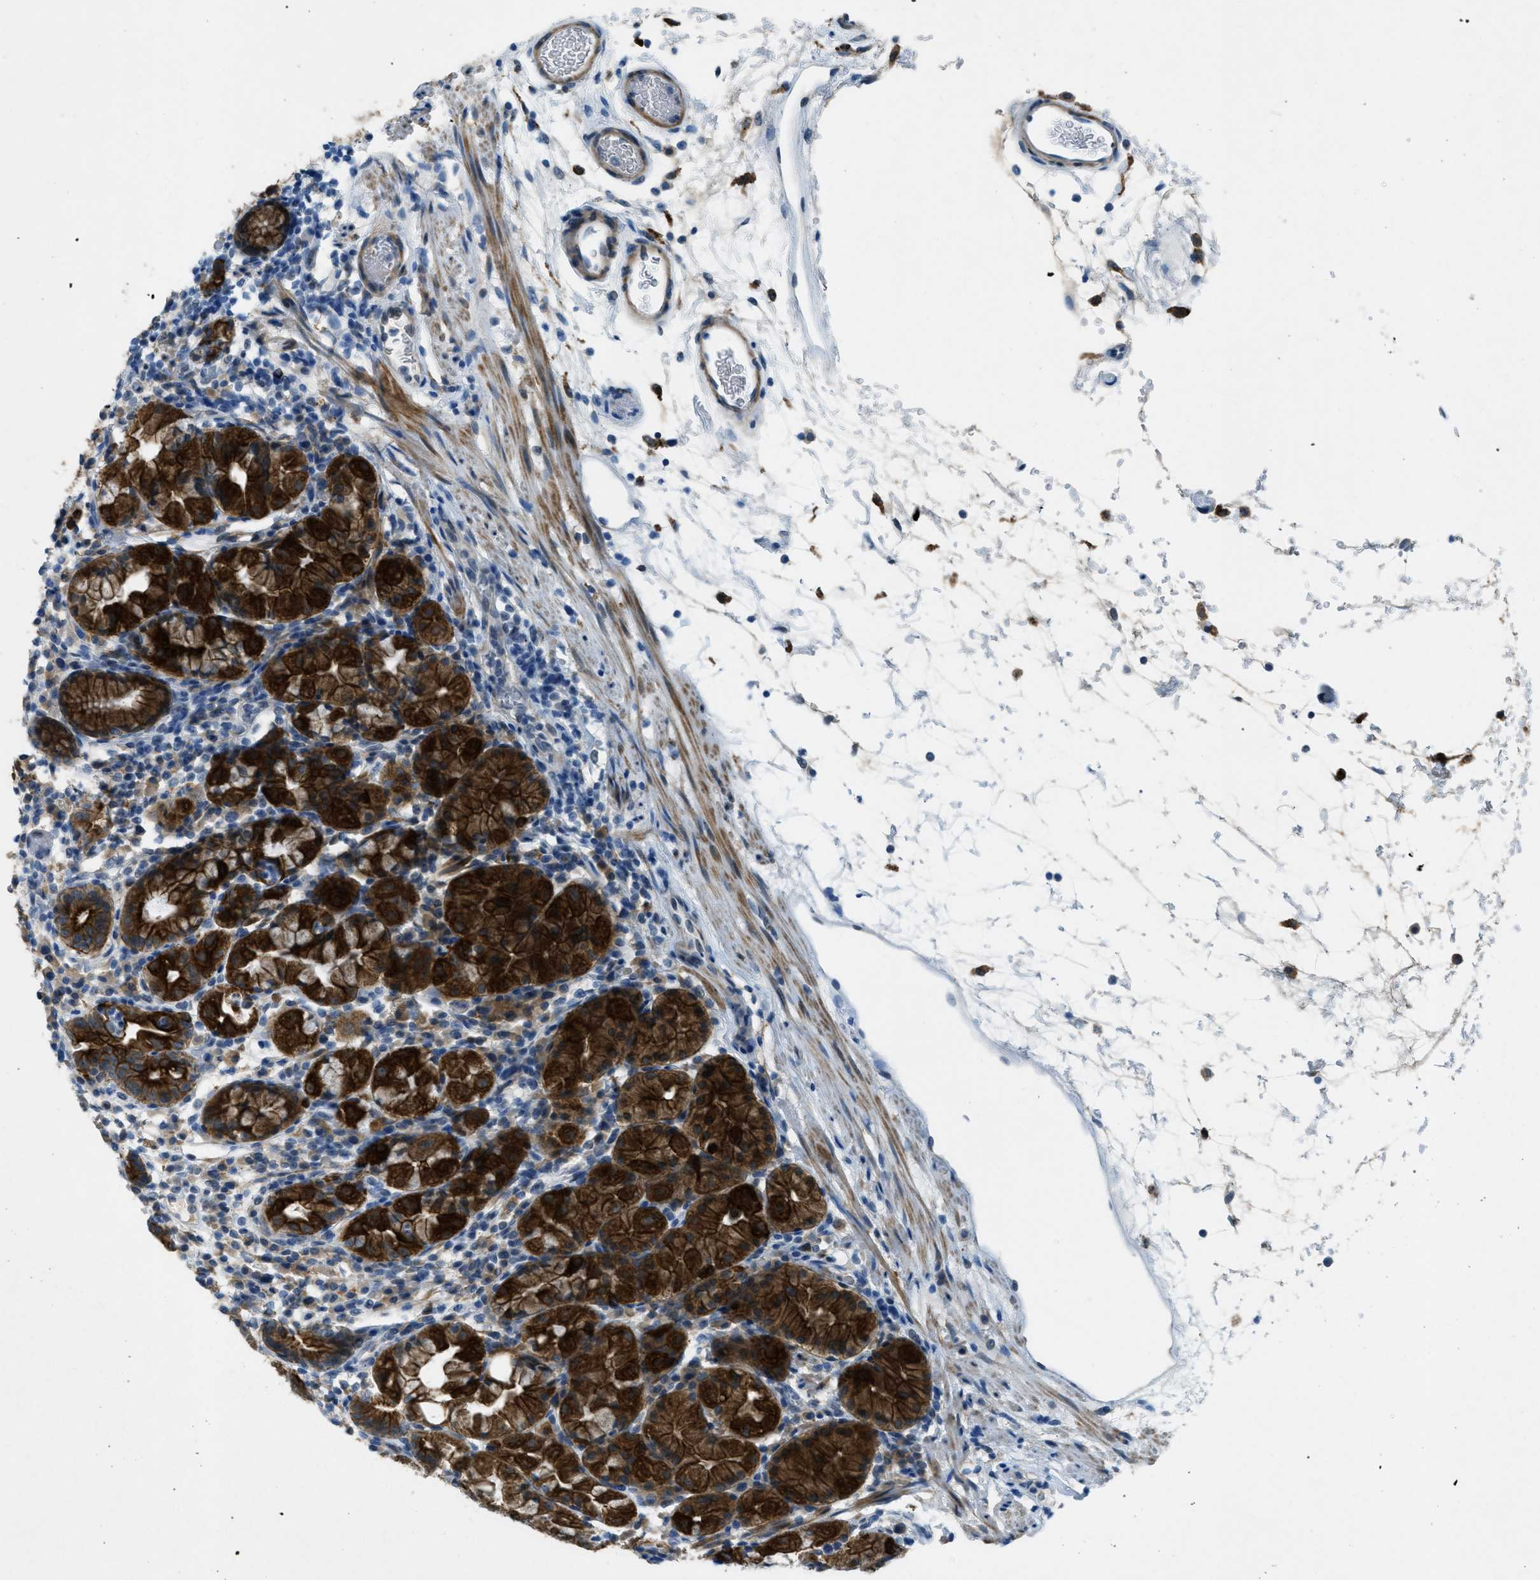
{"staining": {"intensity": "strong", "quantity": ">75%", "location": "cytoplasmic/membranous"}, "tissue": "stomach", "cell_type": "Glandular cells", "image_type": "normal", "snomed": [{"axis": "morphology", "description": "Normal tissue, NOS"}, {"axis": "topography", "description": "Stomach"}, {"axis": "topography", "description": "Stomach, lower"}], "caption": "Immunohistochemistry (IHC) image of benign human stomach stained for a protein (brown), which shows high levels of strong cytoplasmic/membranous positivity in about >75% of glandular cells.", "gene": "KLHL8", "patient": {"sex": "female", "age": 75}}